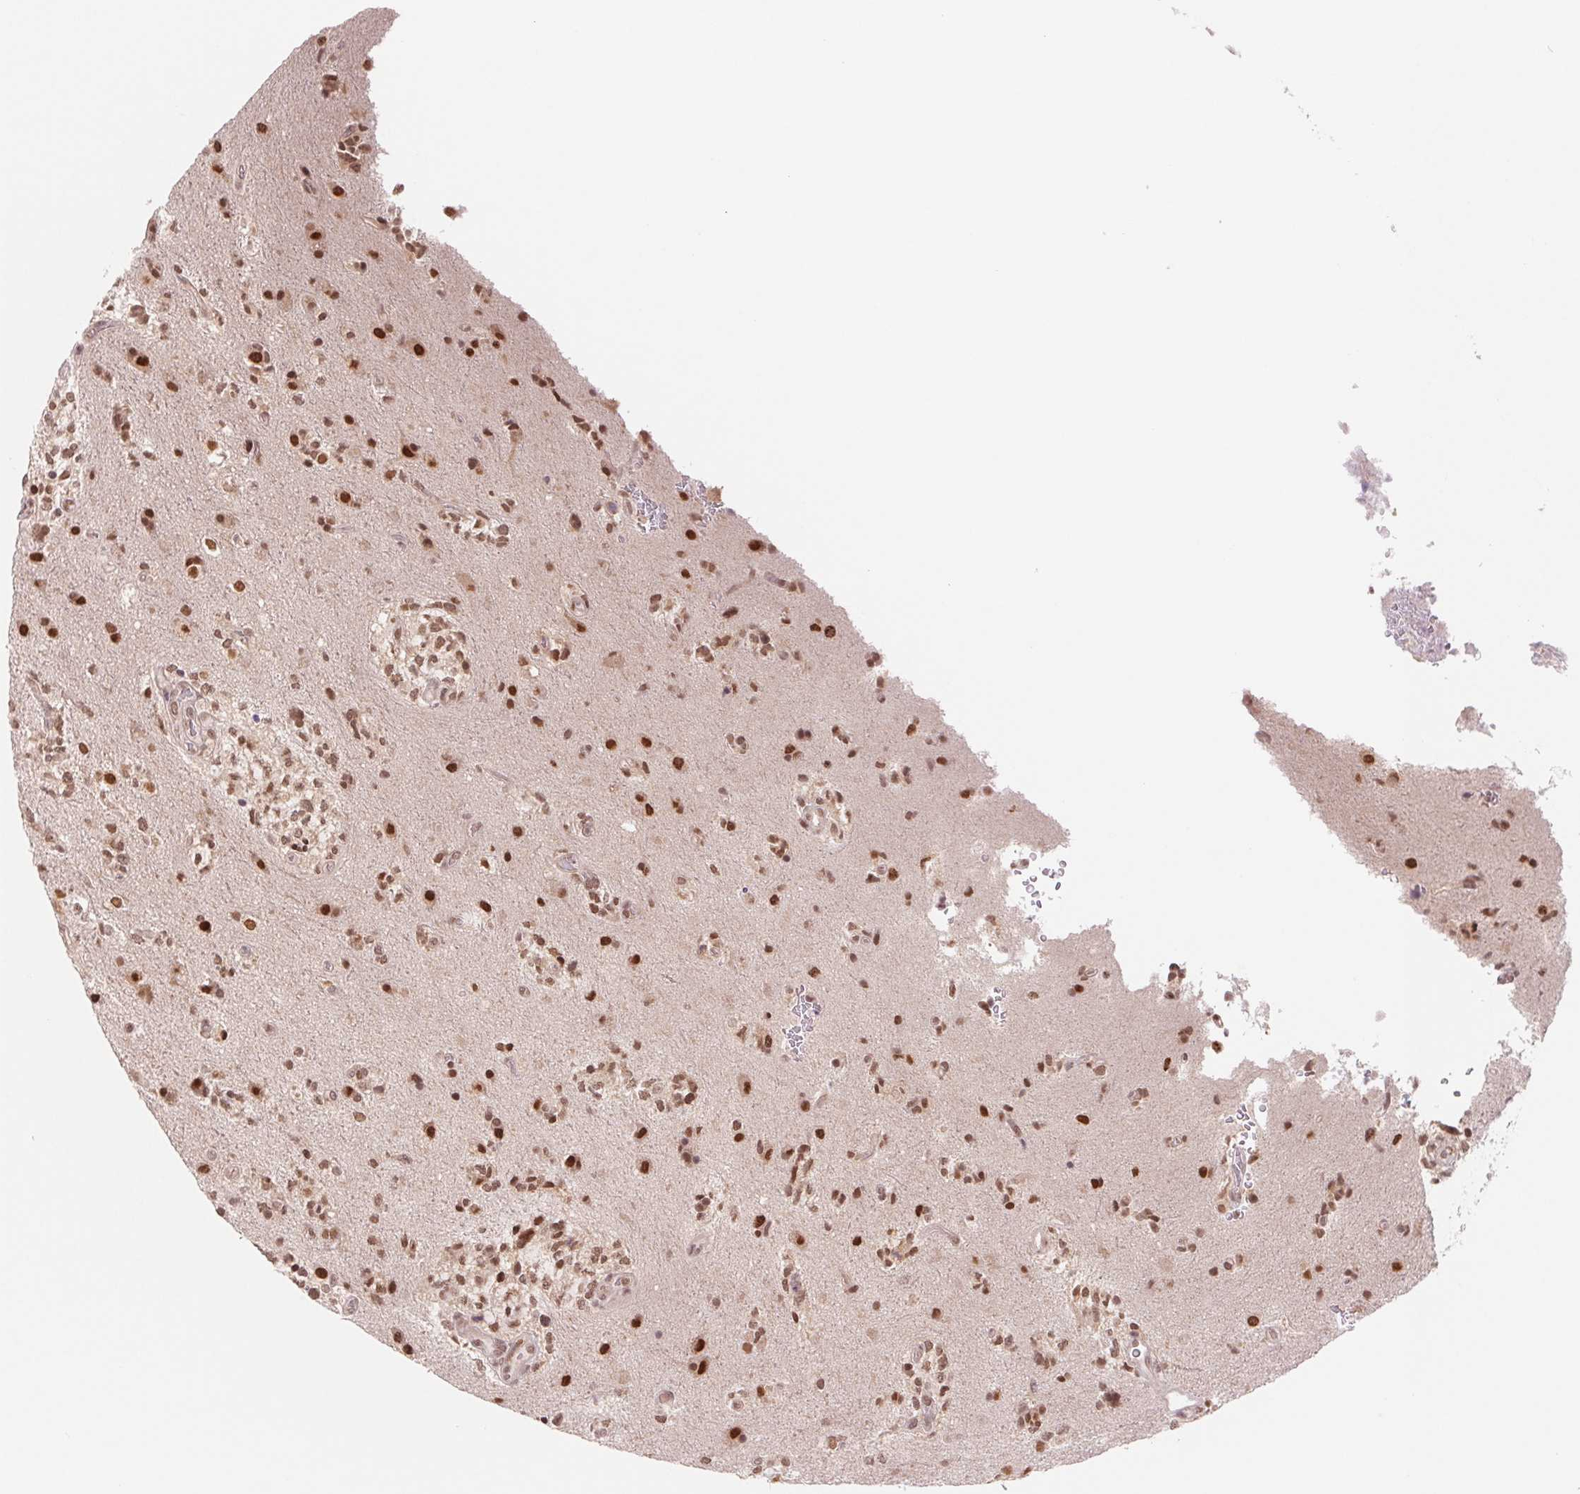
{"staining": {"intensity": "strong", "quantity": ">75%", "location": "nuclear"}, "tissue": "glioma", "cell_type": "Tumor cells", "image_type": "cancer", "snomed": [{"axis": "morphology", "description": "Glioma, malignant, High grade"}, {"axis": "topography", "description": "Brain"}], "caption": "Glioma was stained to show a protein in brown. There is high levels of strong nuclear staining in approximately >75% of tumor cells.", "gene": "DNAJB6", "patient": {"sex": "female", "age": 71}}